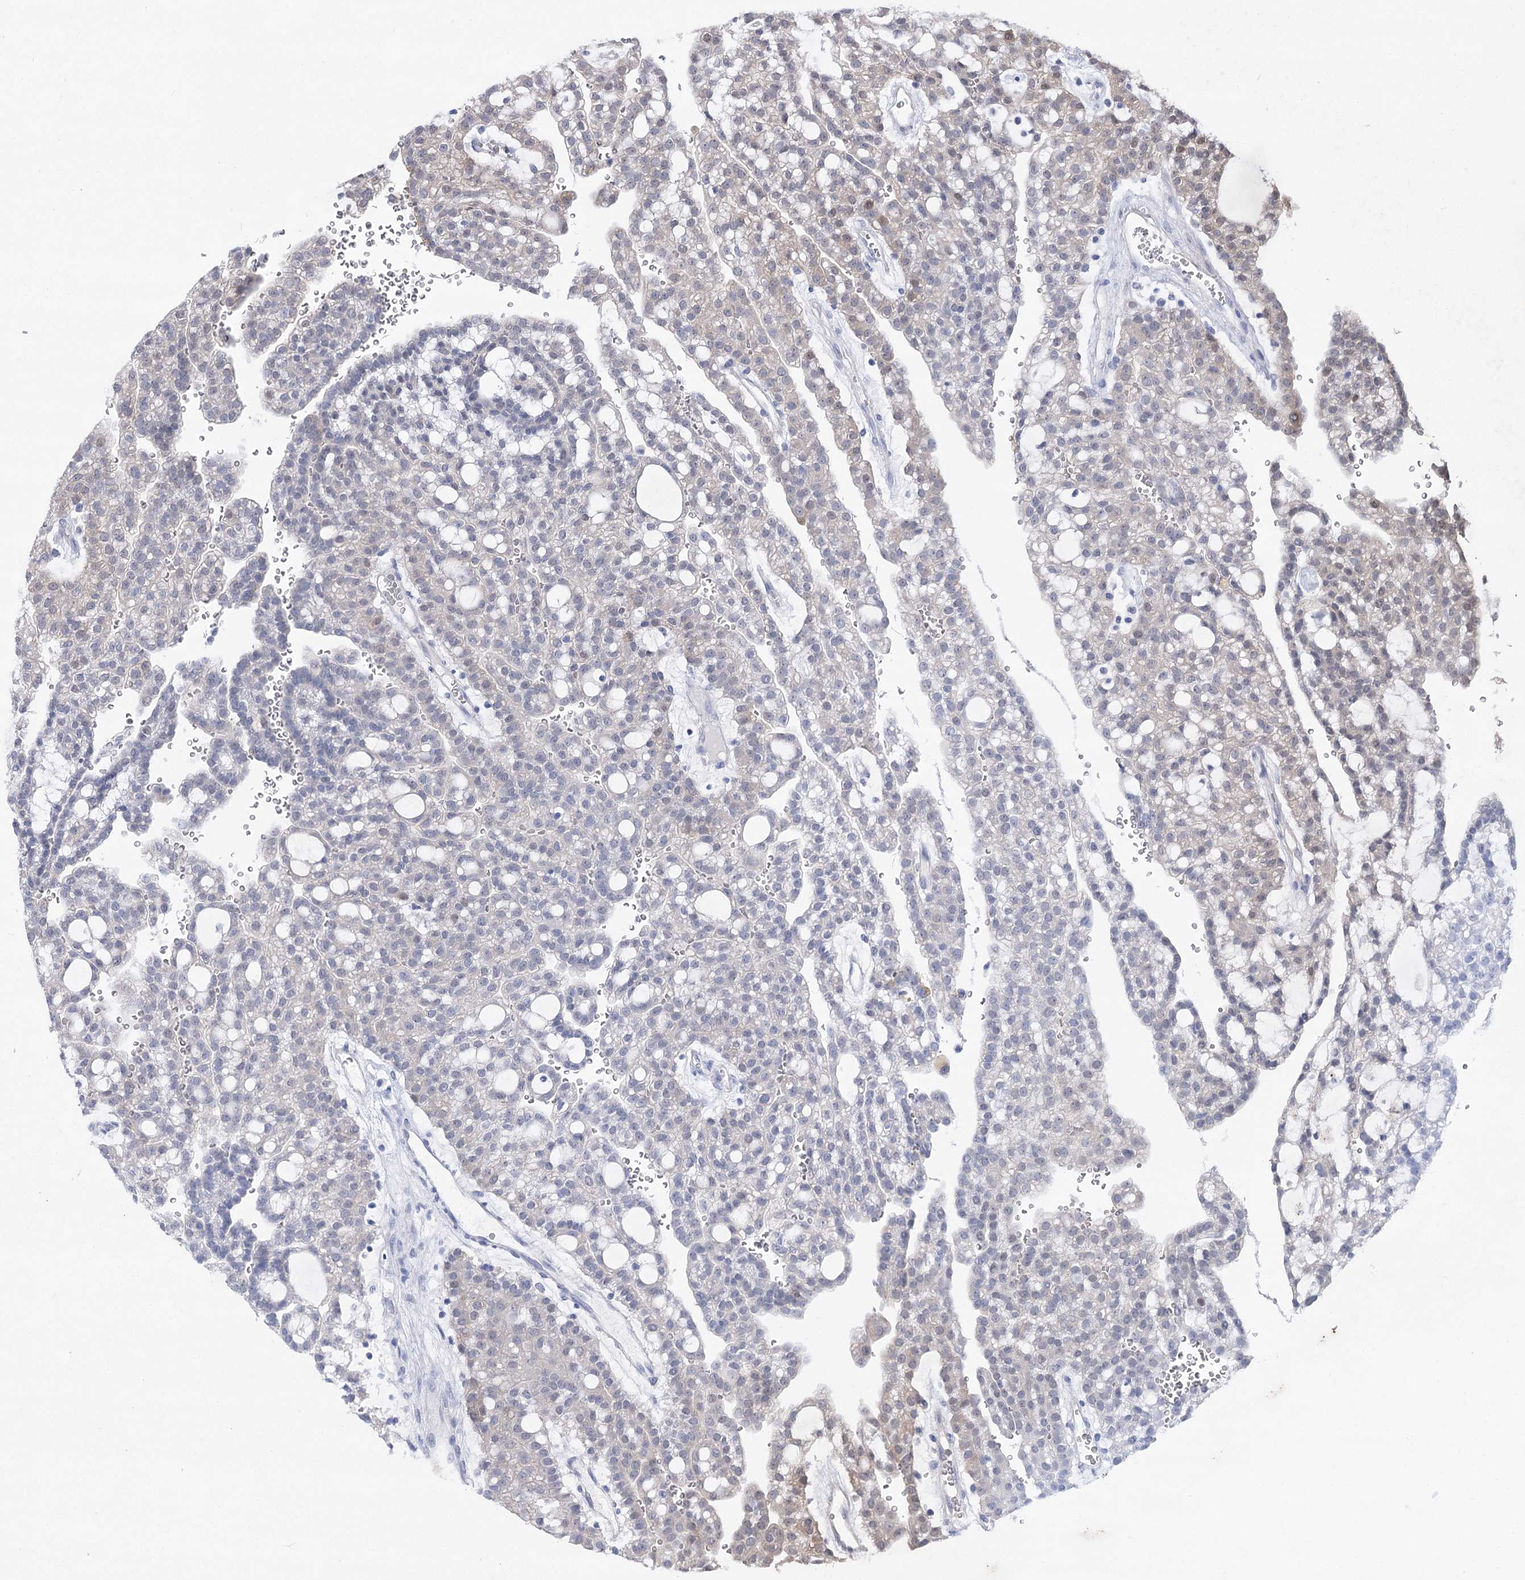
{"staining": {"intensity": "weak", "quantity": "<25%", "location": "cytoplasmic/membranous"}, "tissue": "renal cancer", "cell_type": "Tumor cells", "image_type": "cancer", "snomed": [{"axis": "morphology", "description": "Adenocarcinoma, NOS"}, {"axis": "topography", "description": "Kidney"}], "caption": "Protein analysis of renal adenocarcinoma reveals no significant positivity in tumor cells.", "gene": "UGDH", "patient": {"sex": "male", "age": 63}}